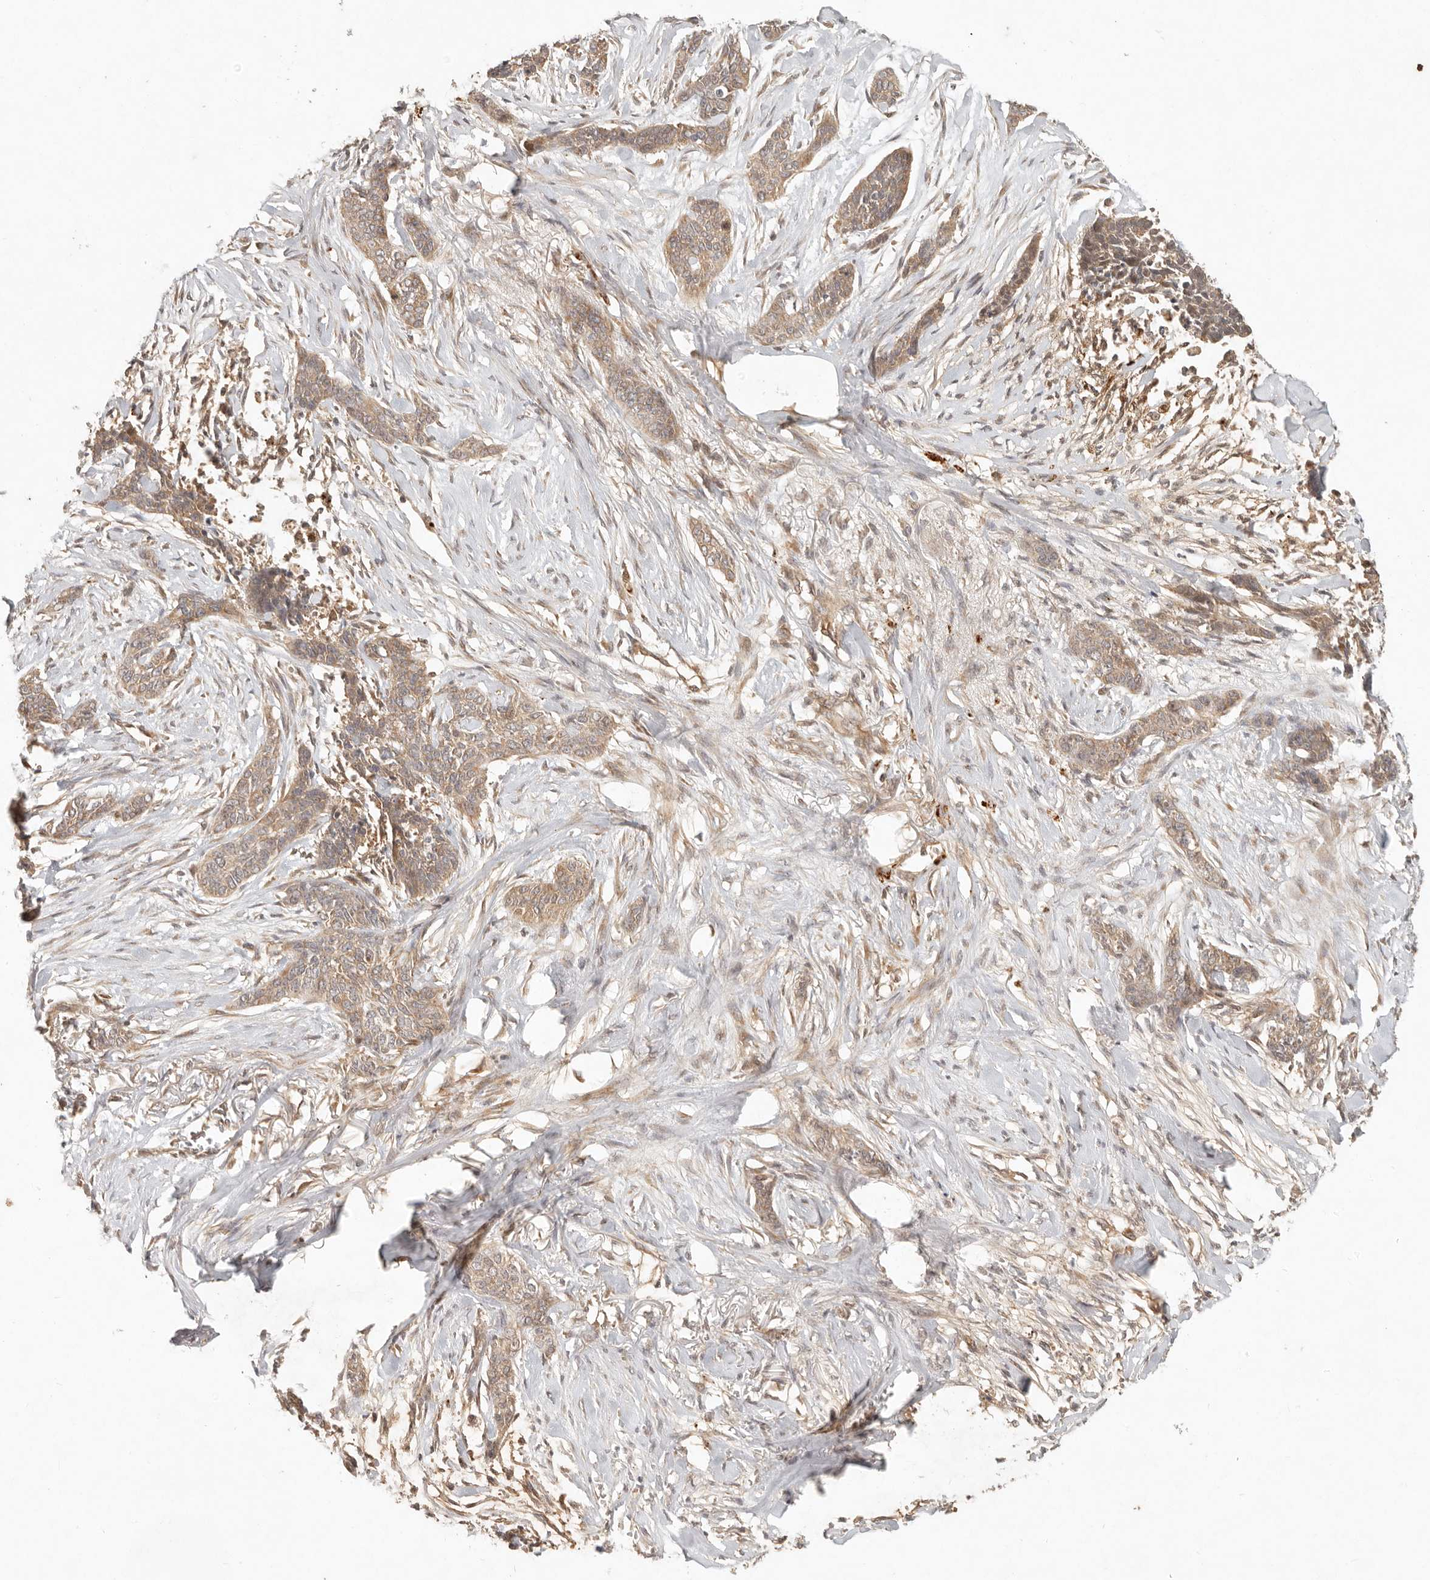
{"staining": {"intensity": "weak", "quantity": ">75%", "location": "cytoplasmic/membranous"}, "tissue": "skin cancer", "cell_type": "Tumor cells", "image_type": "cancer", "snomed": [{"axis": "morphology", "description": "Basal cell carcinoma"}, {"axis": "topography", "description": "Skin"}], "caption": "Skin cancer was stained to show a protein in brown. There is low levels of weak cytoplasmic/membranous positivity in approximately >75% of tumor cells. Ihc stains the protein in brown and the nuclei are stained blue.", "gene": "ANKRD61", "patient": {"sex": "female", "age": 64}}